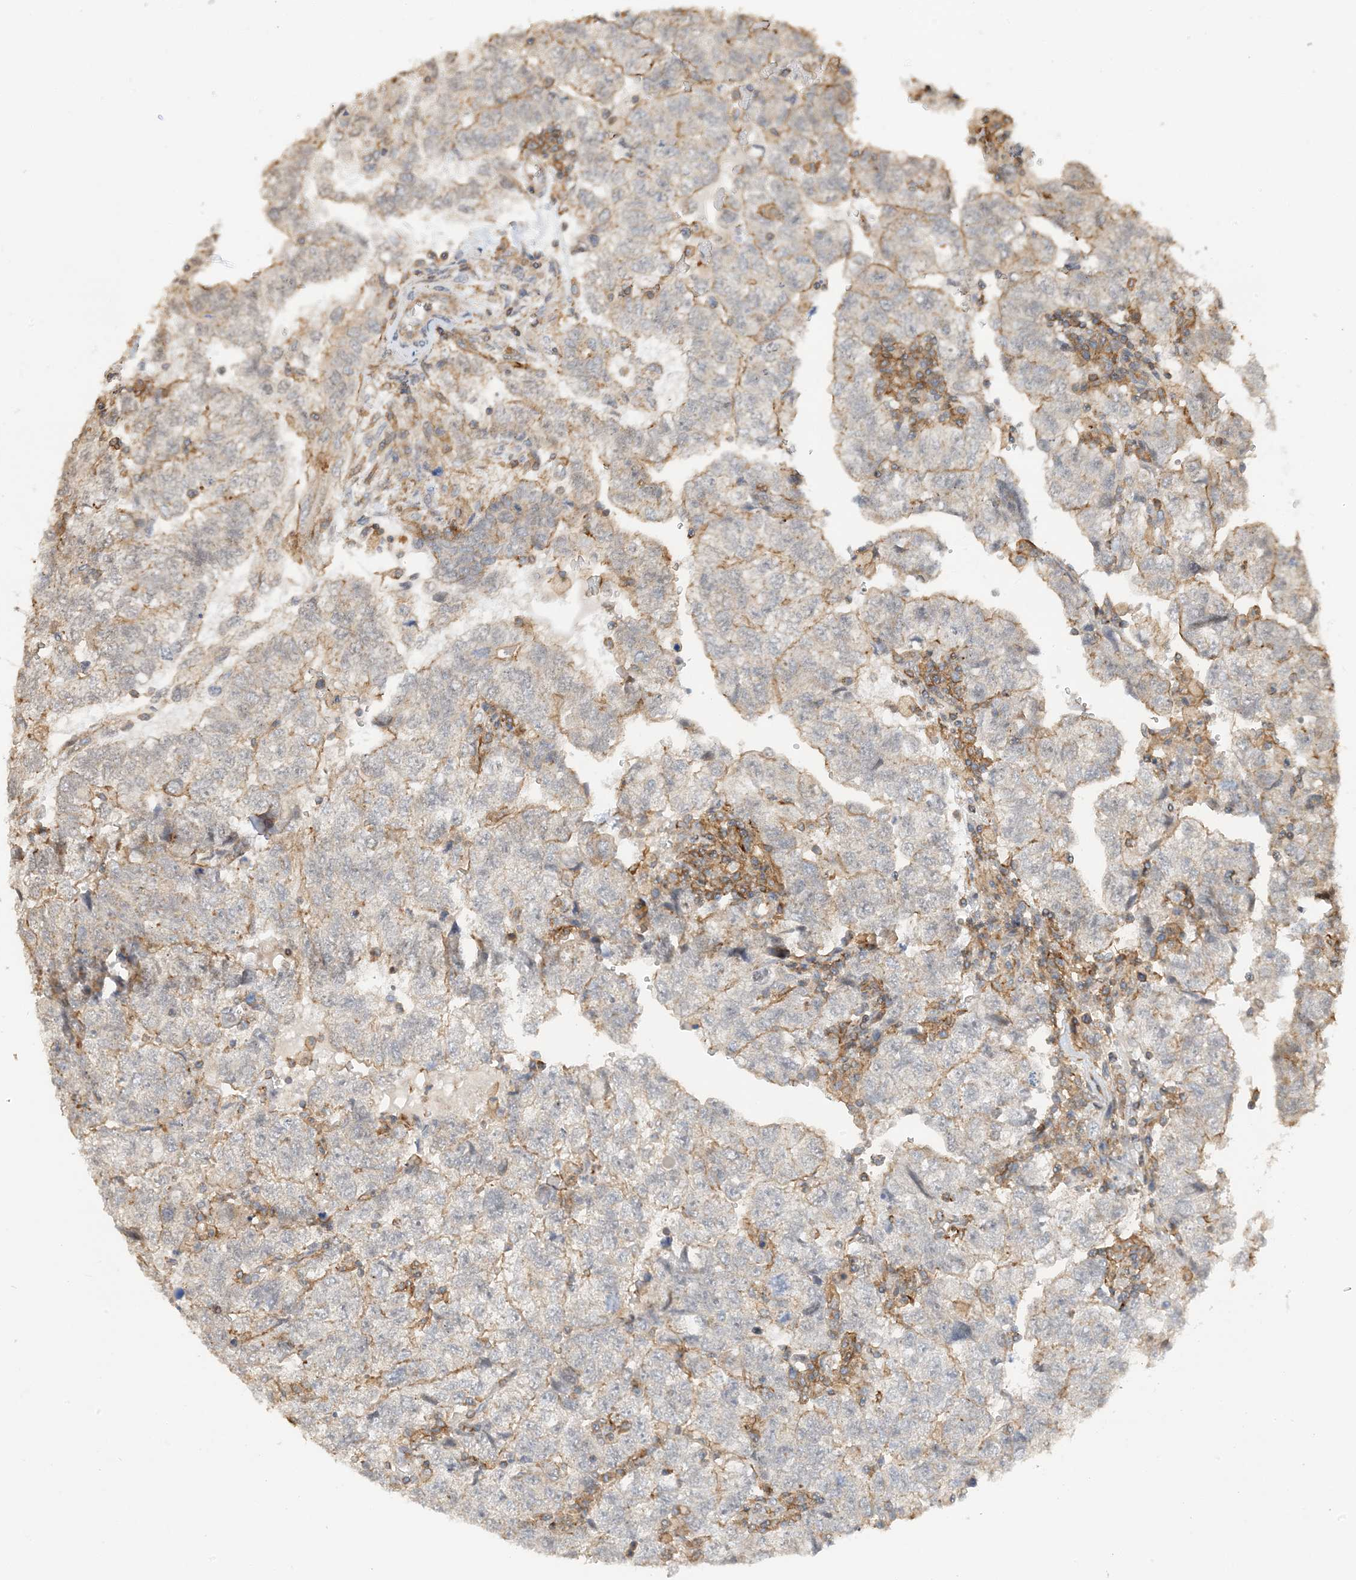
{"staining": {"intensity": "moderate", "quantity": "<25%", "location": "cytoplasmic/membranous"}, "tissue": "testis cancer", "cell_type": "Tumor cells", "image_type": "cancer", "snomed": [{"axis": "morphology", "description": "Carcinoma, Embryonal, NOS"}, {"axis": "topography", "description": "Testis"}], "caption": "This photomicrograph demonstrates IHC staining of embryonal carcinoma (testis), with low moderate cytoplasmic/membranous expression in approximately <25% of tumor cells.", "gene": "TATDN3", "patient": {"sex": "male", "age": 36}}